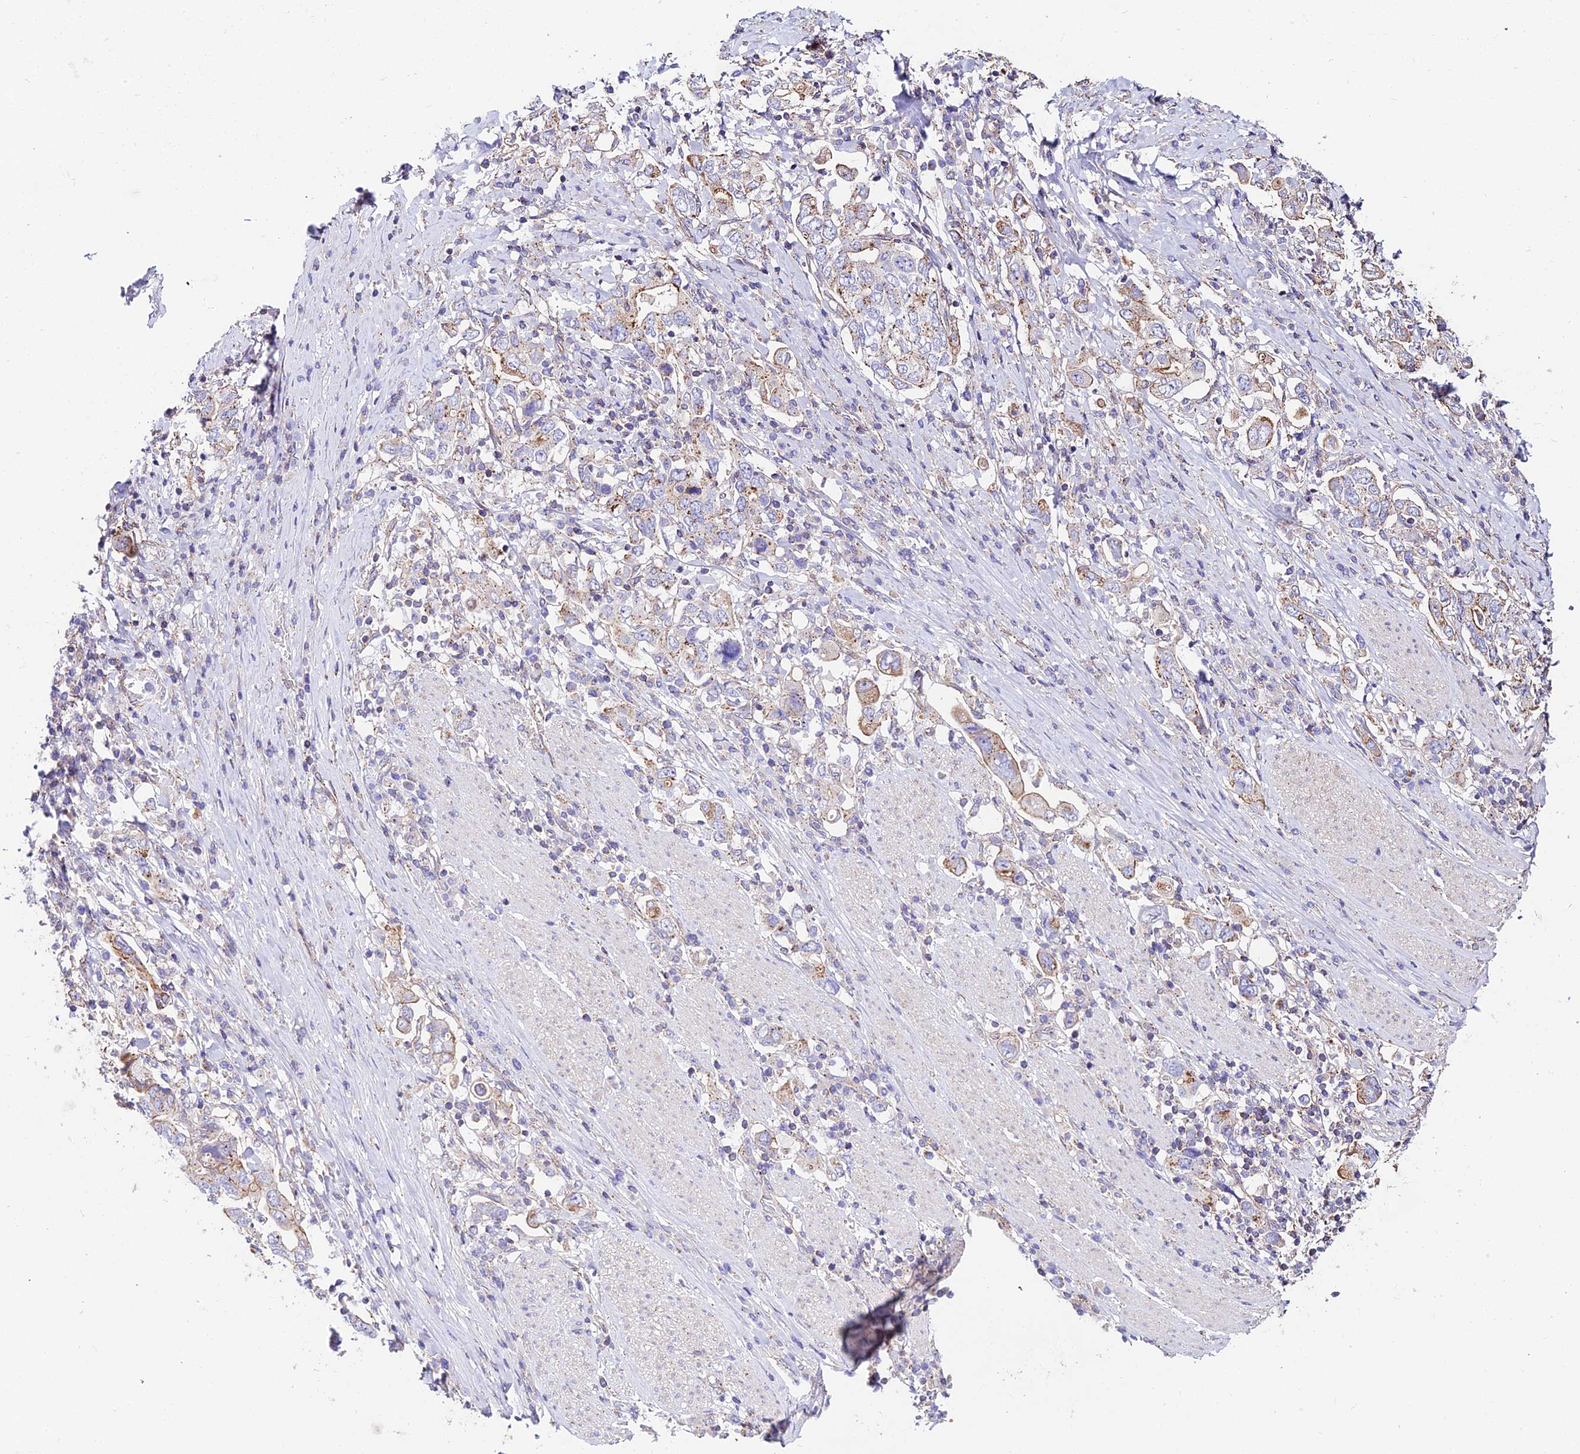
{"staining": {"intensity": "moderate", "quantity": "<25%", "location": "cytoplasmic/membranous"}, "tissue": "stomach cancer", "cell_type": "Tumor cells", "image_type": "cancer", "snomed": [{"axis": "morphology", "description": "Adenocarcinoma, NOS"}, {"axis": "topography", "description": "Stomach, upper"}, {"axis": "topography", "description": "Stomach"}], "caption": "Human stomach adenocarcinoma stained with a brown dye demonstrates moderate cytoplasmic/membranous positive staining in about <25% of tumor cells.", "gene": "QRFP", "patient": {"sex": "male", "age": 62}}